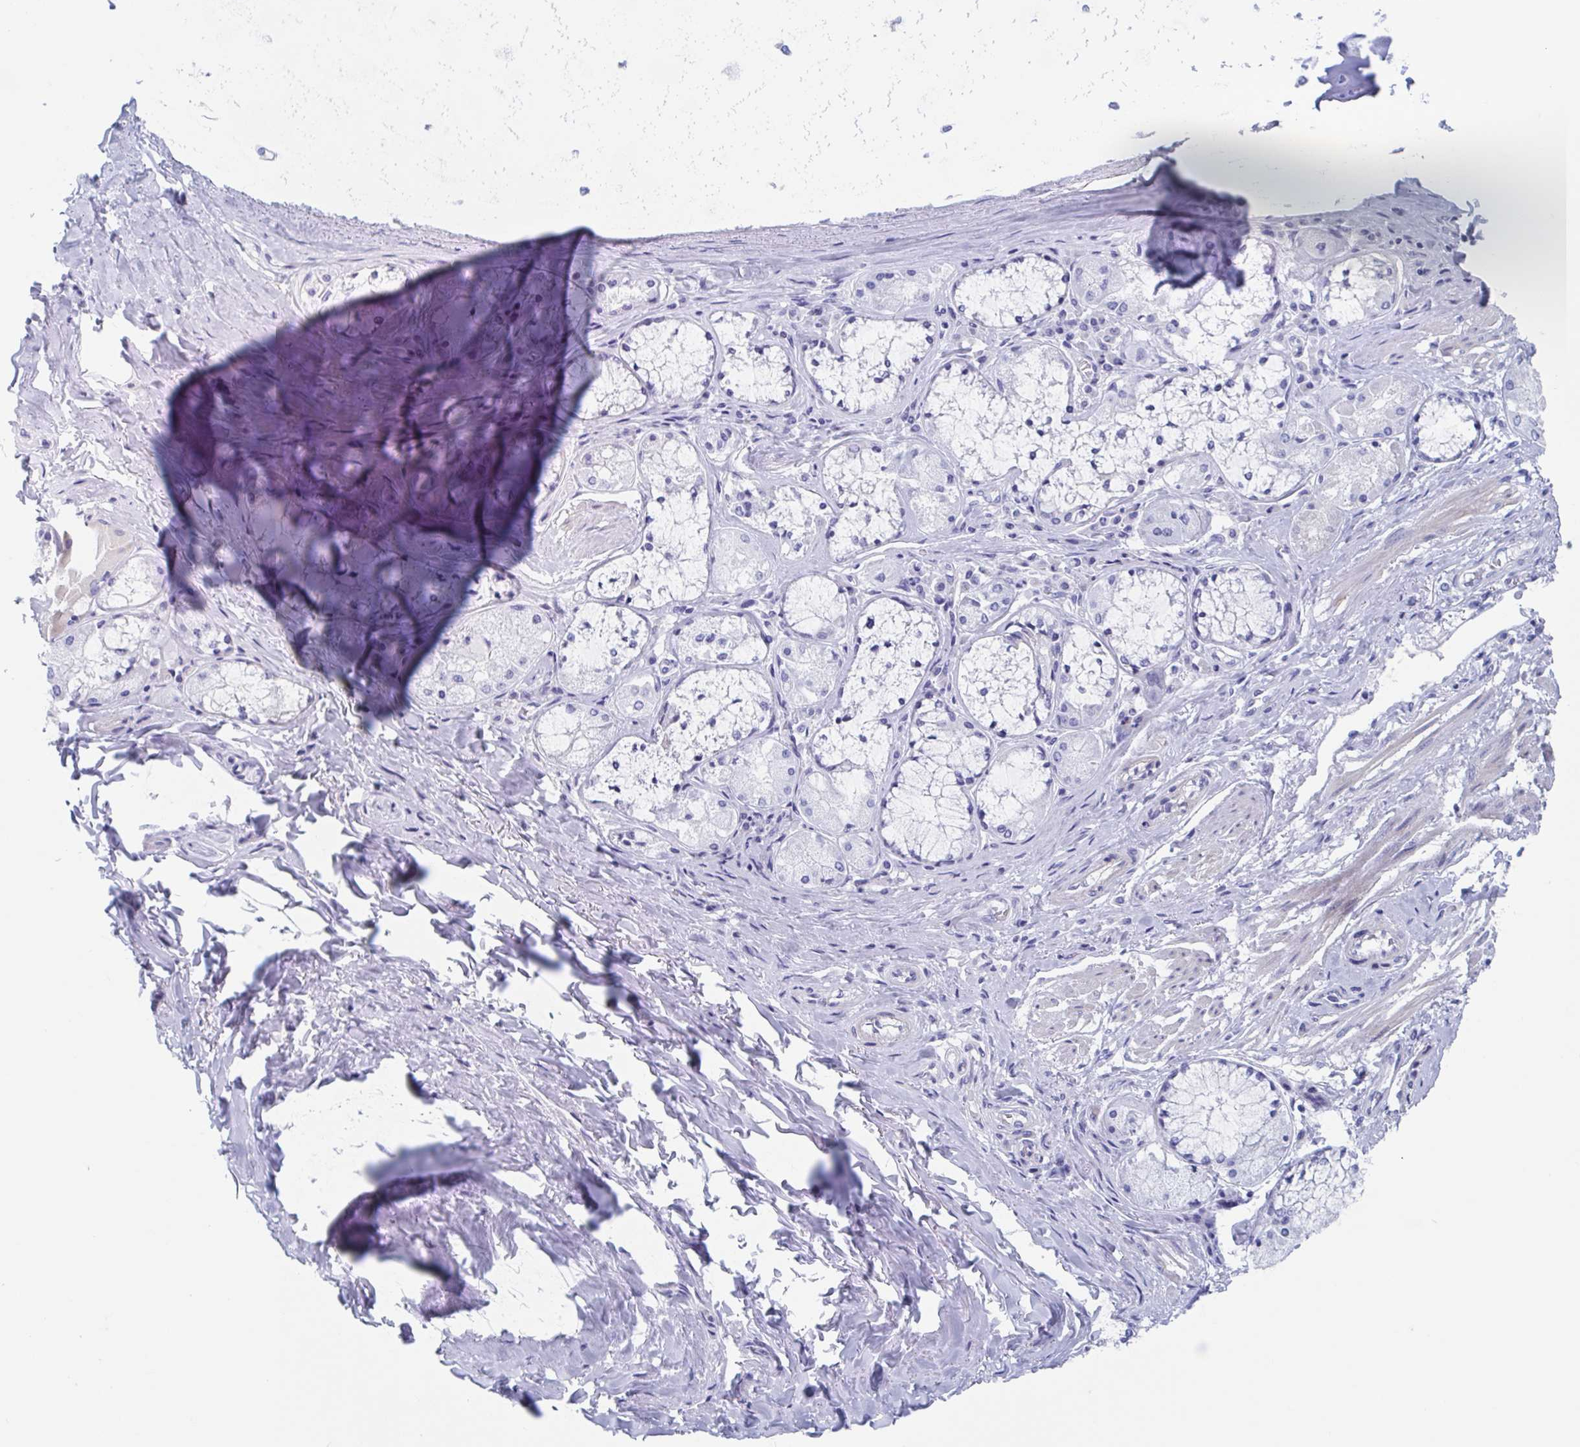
{"staining": {"intensity": "negative", "quantity": "none", "location": "none"}, "tissue": "adipose tissue", "cell_type": "Adipocytes", "image_type": "normal", "snomed": [{"axis": "morphology", "description": "Normal tissue, NOS"}, {"axis": "topography", "description": "Cartilage tissue"}, {"axis": "topography", "description": "Bronchus"}], "caption": "DAB (3,3'-diaminobenzidine) immunohistochemical staining of benign adipose tissue displays no significant expression in adipocytes. Nuclei are stained in blue.", "gene": "SHCBP1L", "patient": {"sex": "male", "age": 64}}